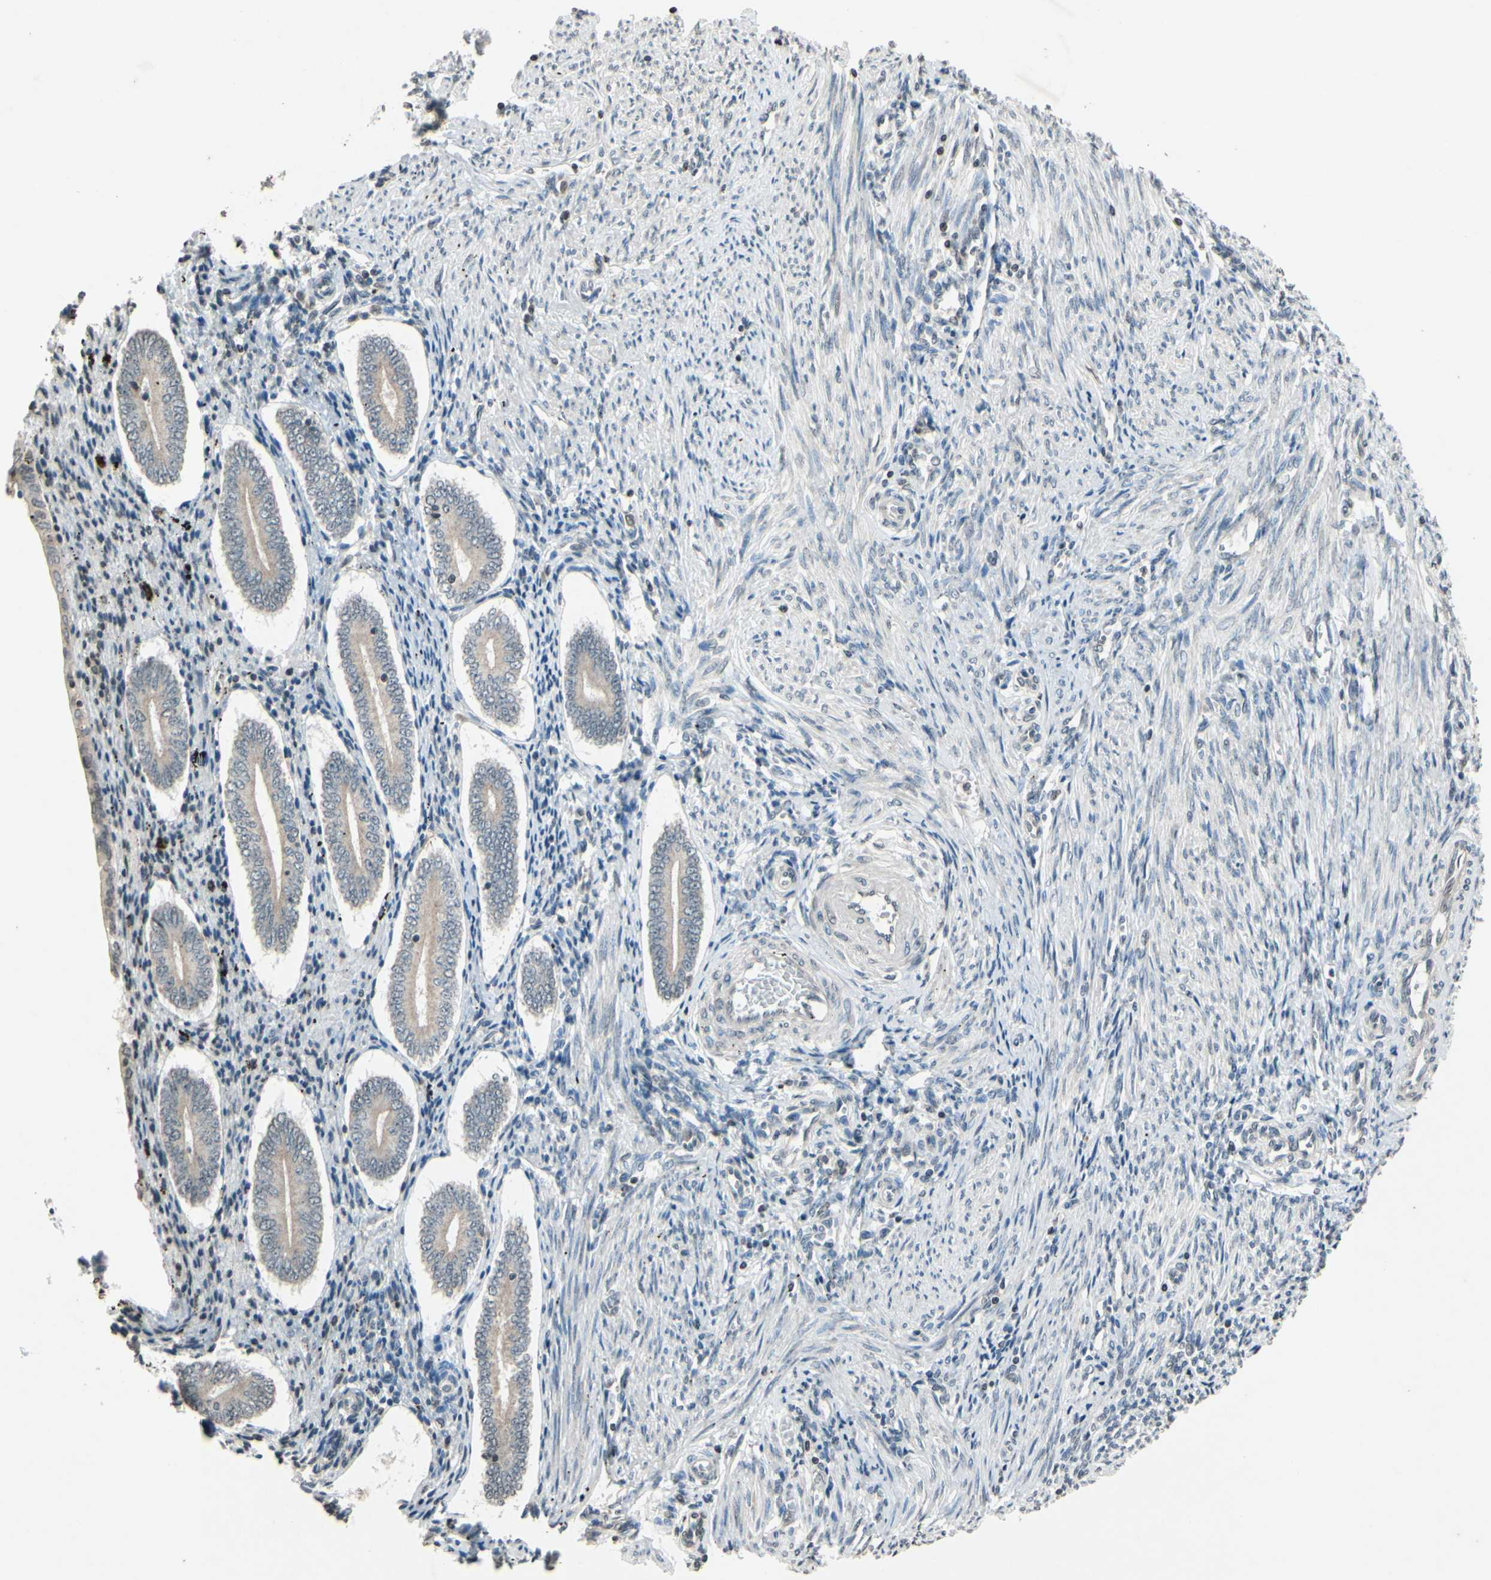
{"staining": {"intensity": "negative", "quantity": "none", "location": "none"}, "tissue": "endometrium", "cell_type": "Cells in endometrial stroma", "image_type": "normal", "snomed": [{"axis": "morphology", "description": "Normal tissue, NOS"}, {"axis": "topography", "description": "Endometrium"}], "caption": "The histopathology image demonstrates no significant staining in cells in endometrial stroma of endometrium. (DAB immunohistochemistry visualized using brightfield microscopy, high magnification).", "gene": "CLDN11", "patient": {"sex": "female", "age": 42}}